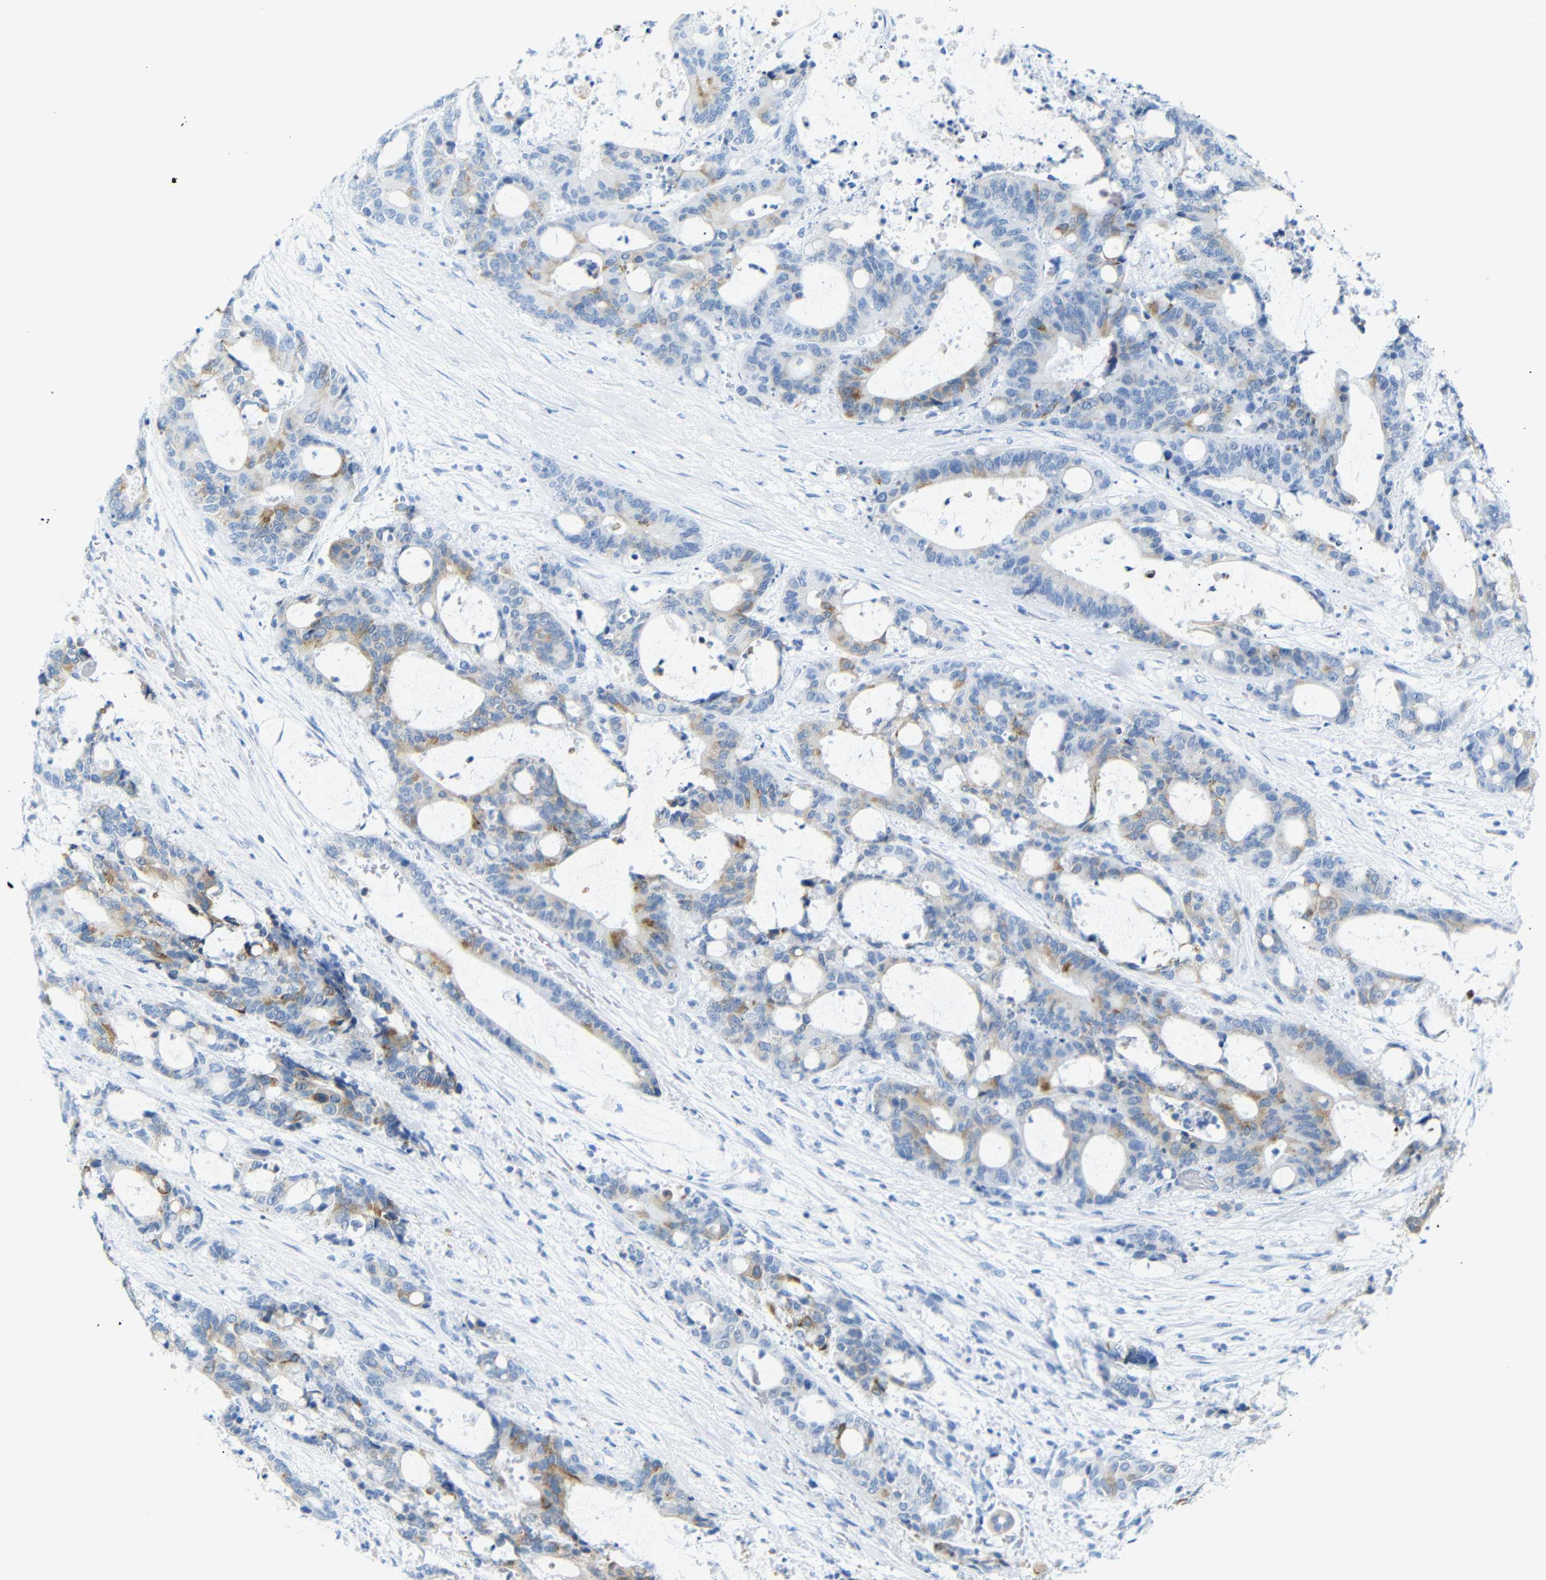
{"staining": {"intensity": "moderate", "quantity": "25%-75%", "location": "cytoplasmic/membranous"}, "tissue": "liver cancer", "cell_type": "Tumor cells", "image_type": "cancer", "snomed": [{"axis": "morphology", "description": "Normal tissue, NOS"}, {"axis": "morphology", "description": "Cholangiocarcinoma"}, {"axis": "topography", "description": "Liver"}, {"axis": "topography", "description": "Peripheral nerve tissue"}], "caption": "IHC of human liver cancer exhibits medium levels of moderate cytoplasmic/membranous staining in about 25%-75% of tumor cells.", "gene": "DYNAP", "patient": {"sex": "female", "age": 73}}